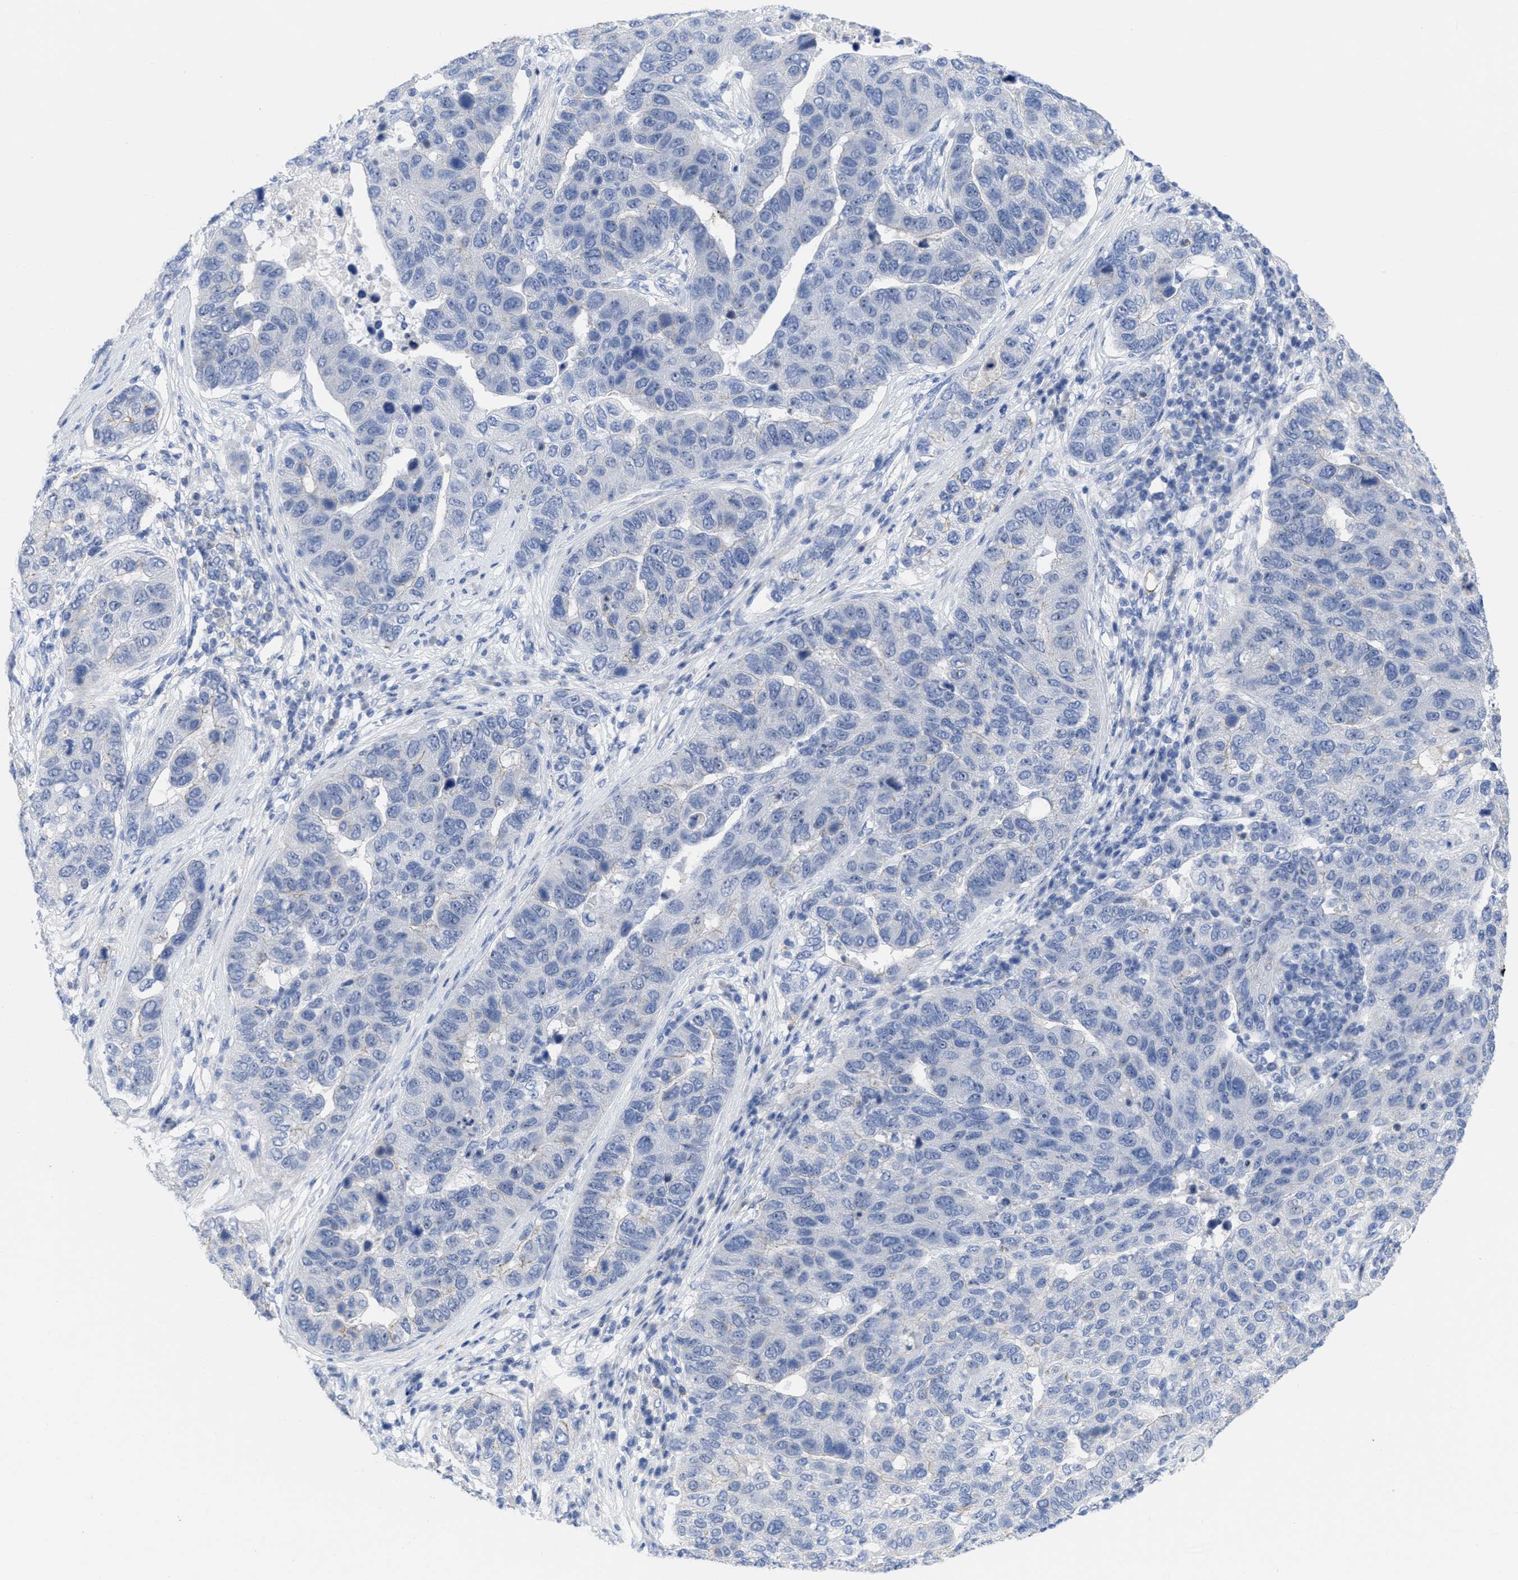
{"staining": {"intensity": "negative", "quantity": "none", "location": "none"}, "tissue": "pancreatic cancer", "cell_type": "Tumor cells", "image_type": "cancer", "snomed": [{"axis": "morphology", "description": "Adenocarcinoma, NOS"}, {"axis": "topography", "description": "Pancreas"}], "caption": "DAB immunohistochemical staining of human pancreatic adenocarcinoma reveals no significant expression in tumor cells.", "gene": "ACKR1", "patient": {"sex": "female", "age": 61}}